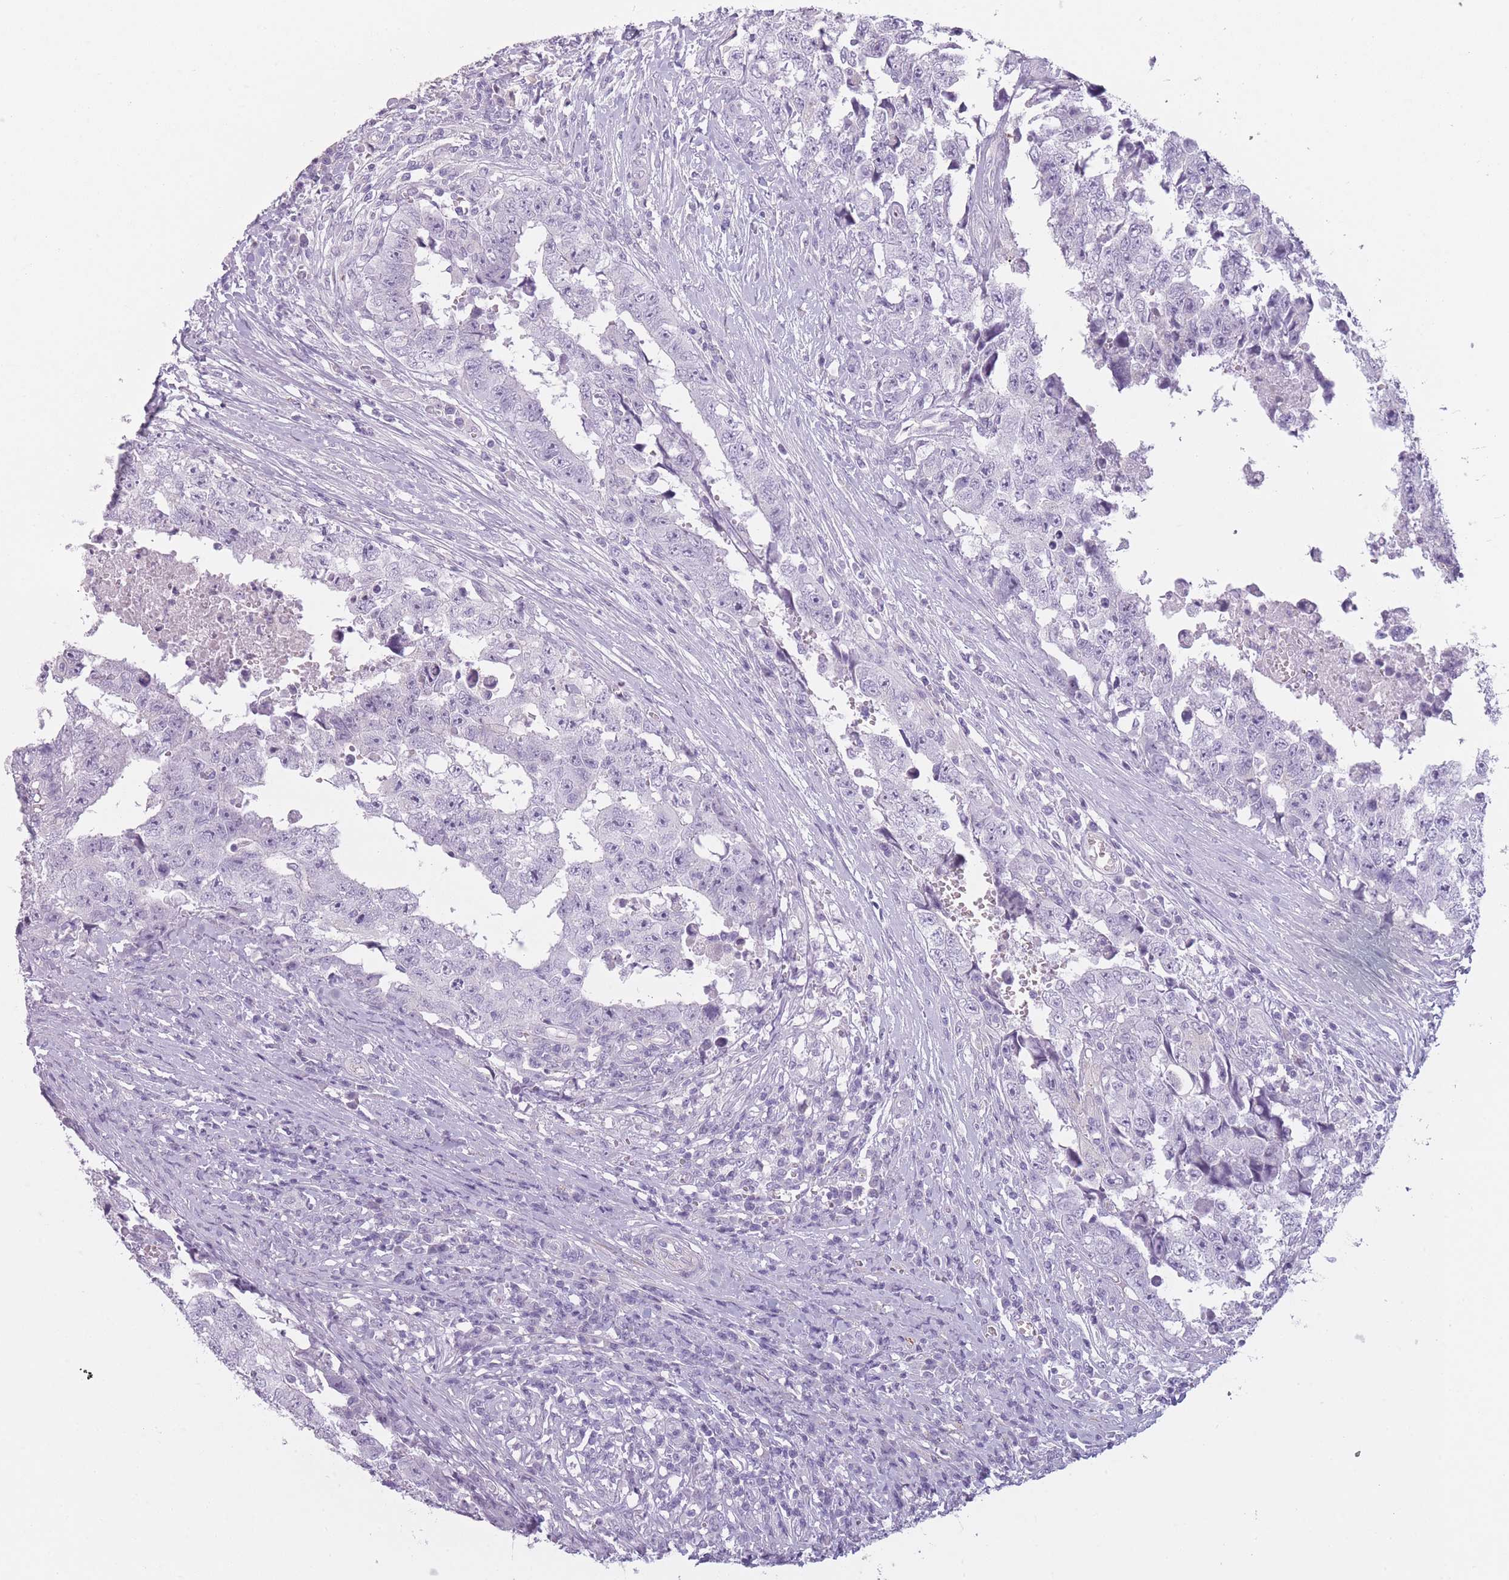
{"staining": {"intensity": "negative", "quantity": "none", "location": "none"}, "tissue": "testis cancer", "cell_type": "Tumor cells", "image_type": "cancer", "snomed": [{"axis": "morphology", "description": "Carcinoma, Embryonal, NOS"}, {"axis": "topography", "description": "Testis"}], "caption": "Protein analysis of testis cancer exhibits no significant expression in tumor cells.", "gene": "TMEM236", "patient": {"sex": "male", "age": 25}}